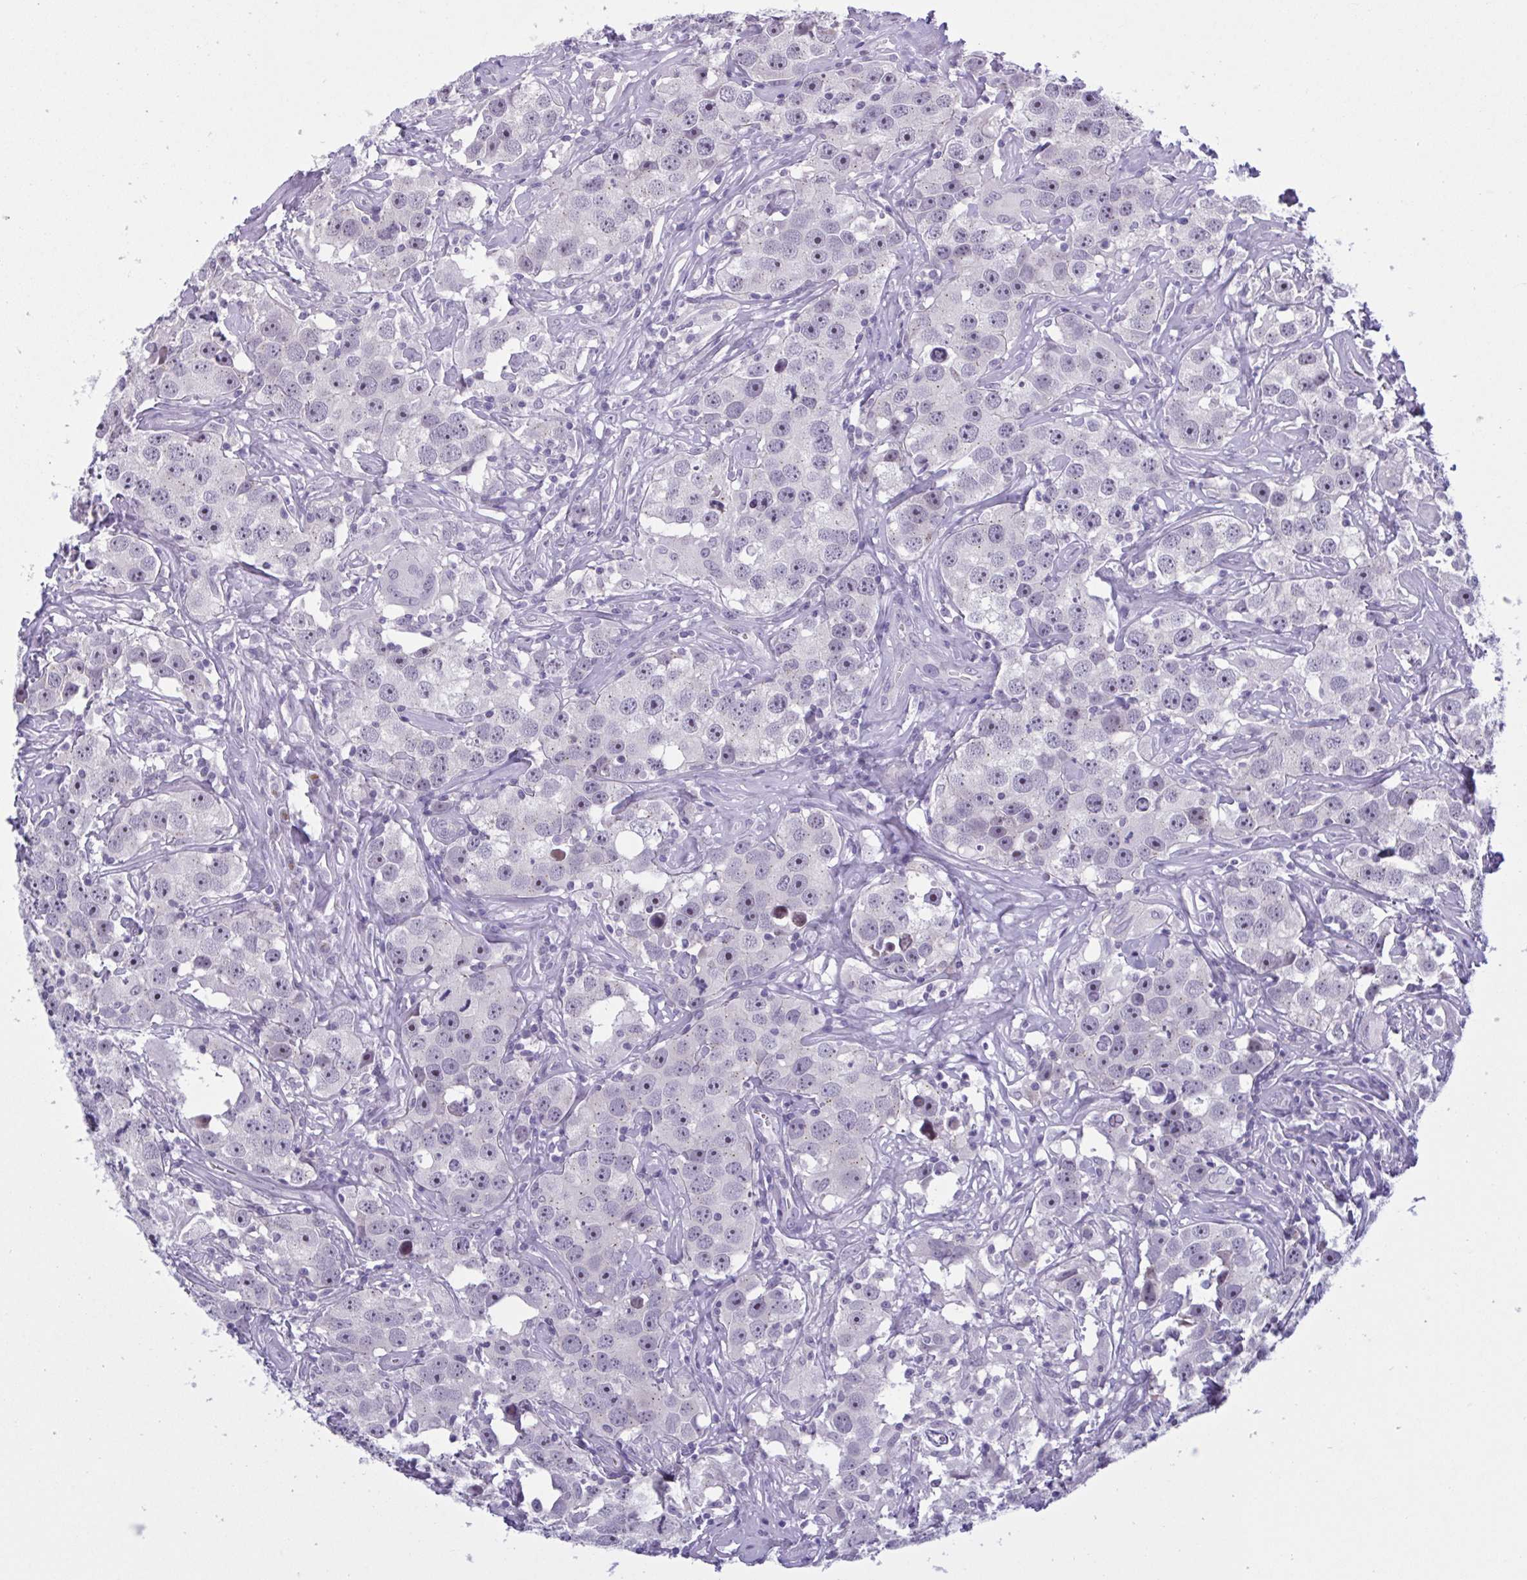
{"staining": {"intensity": "negative", "quantity": "none", "location": "none"}, "tissue": "testis cancer", "cell_type": "Tumor cells", "image_type": "cancer", "snomed": [{"axis": "morphology", "description": "Seminoma, NOS"}, {"axis": "topography", "description": "Testis"}], "caption": "High magnification brightfield microscopy of testis seminoma stained with DAB (brown) and counterstained with hematoxylin (blue): tumor cells show no significant positivity.", "gene": "HSD11B2", "patient": {"sex": "male", "age": 49}}